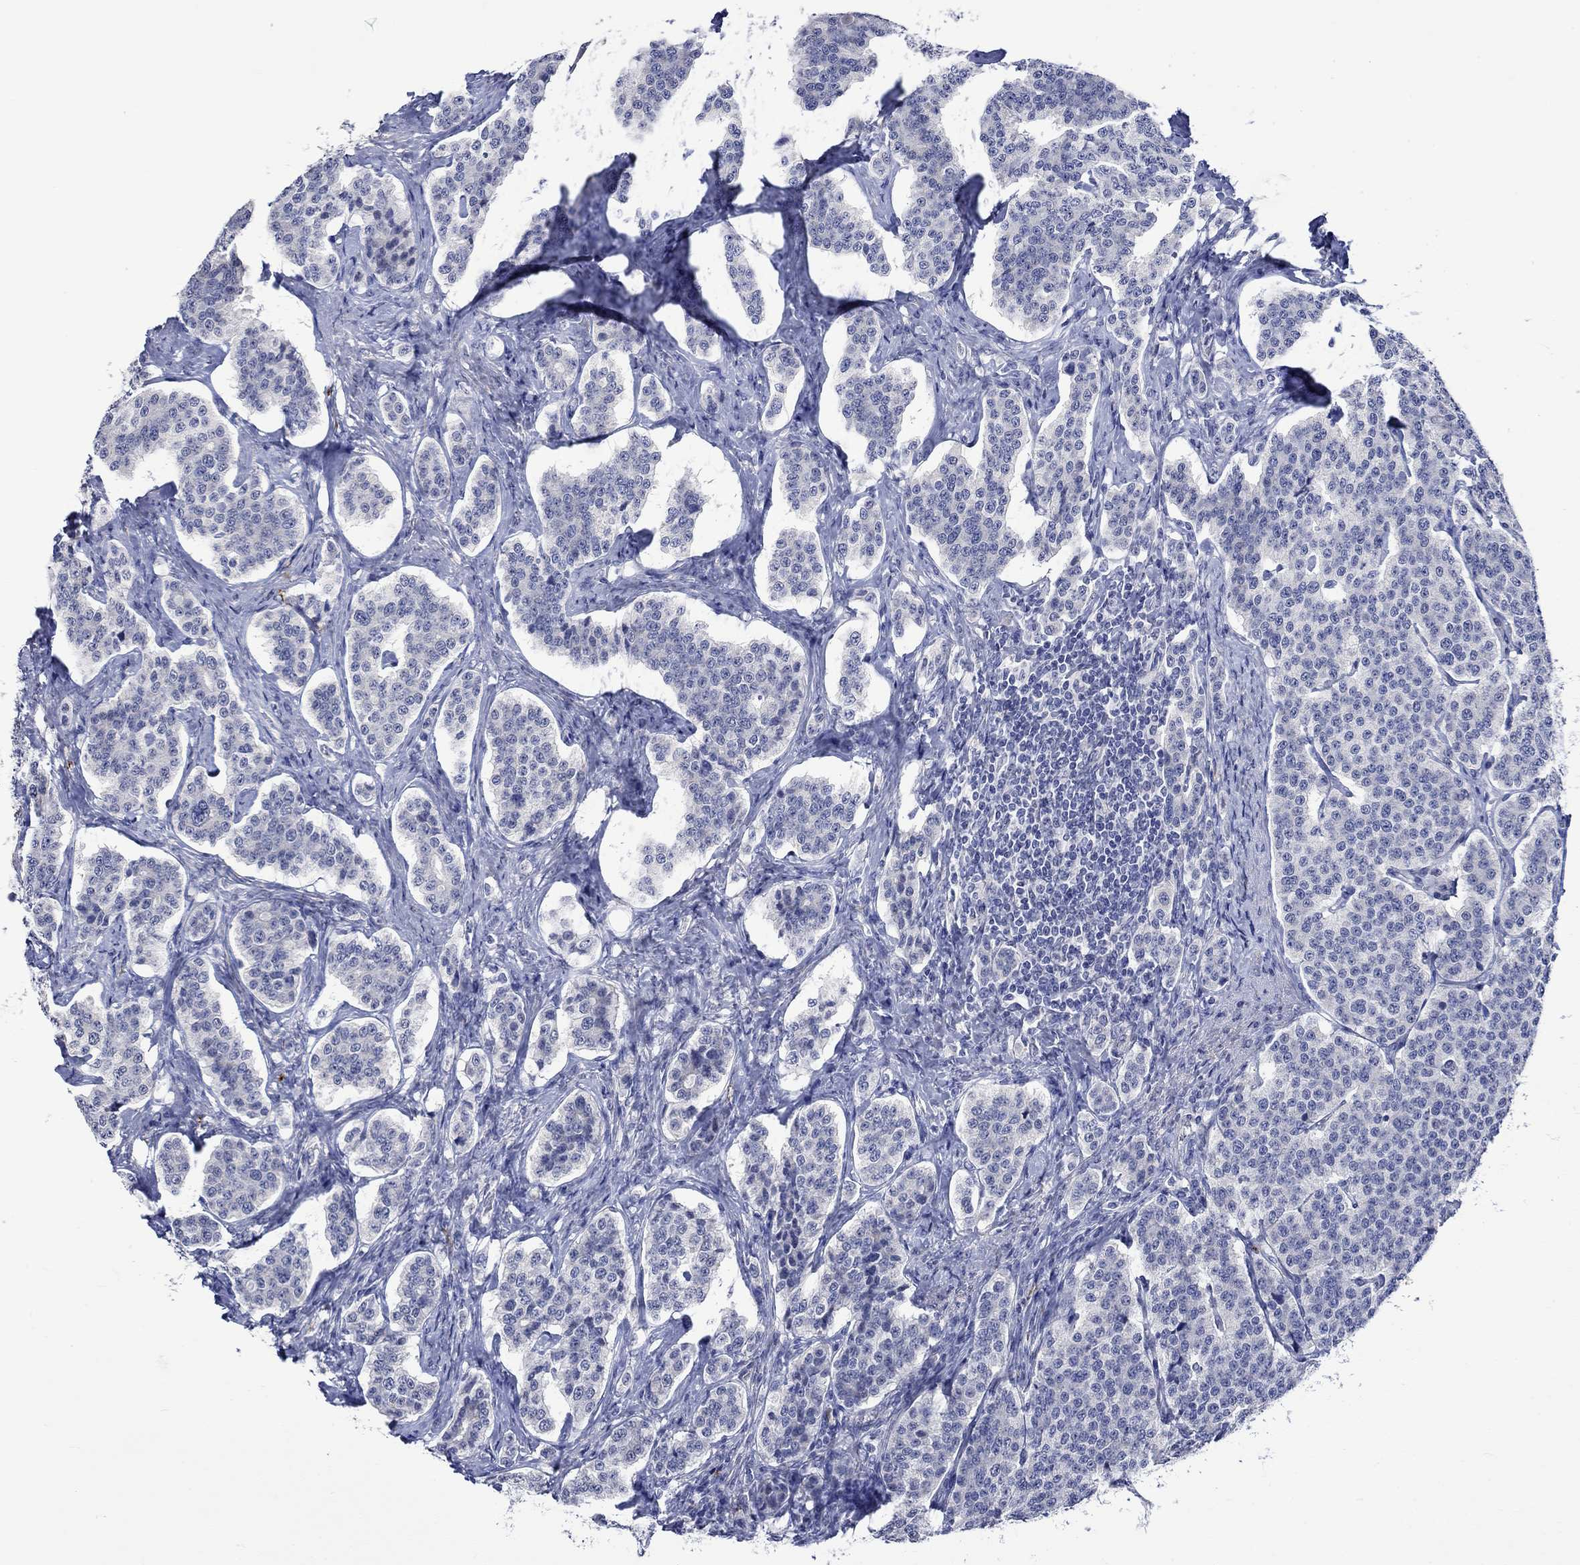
{"staining": {"intensity": "negative", "quantity": "none", "location": "none"}, "tissue": "carcinoid", "cell_type": "Tumor cells", "image_type": "cancer", "snomed": [{"axis": "morphology", "description": "Carcinoid, malignant, NOS"}, {"axis": "topography", "description": "Small intestine"}], "caption": "High magnification brightfield microscopy of malignant carcinoid stained with DAB (brown) and counterstained with hematoxylin (blue): tumor cells show no significant staining.", "gene": "CRYAB", "patient": {"sex": "female", "age": 58}}